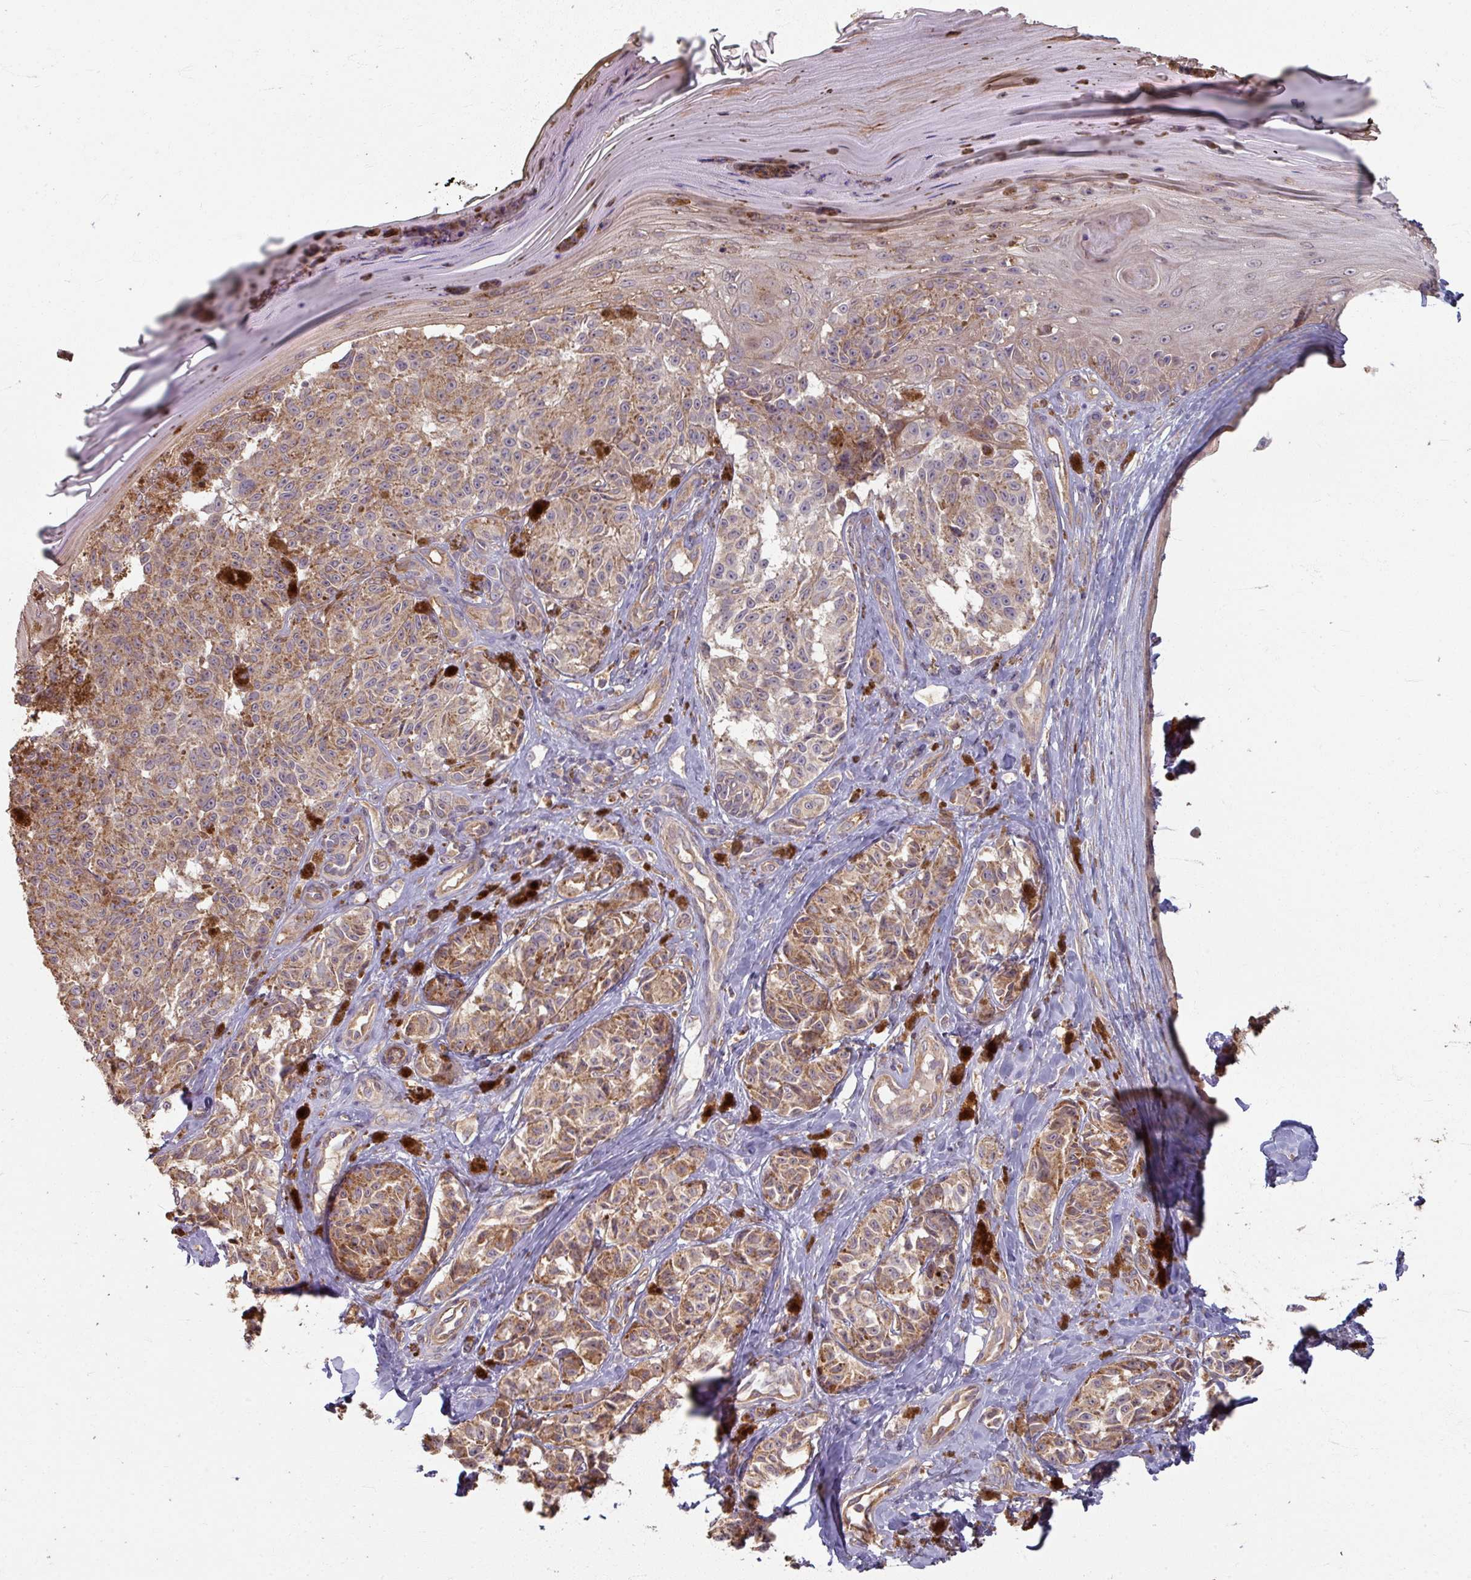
{"staining": {"intensity": "moderate", "quantity": ">75%", "location": "cytoplasmic/membranous"}, "tissue": "melanoma", "cell_type": "Tumor cells", "image_type": "cancer", "snomed": [{"axis": "morphology", "description": "Malignant melanoma, NOS"}, {"axis": "topography", "description": "Skin"}], "caption": "High-power microscopy captured an immunohistochemistry (IHC) histopathology image of malignant melanoma, revealing moderate cytoplasmic/membranous expression in approximately >75% of tumor cells. Ihc stains the protein in brown and the nuclei are stained blue.", "gene": "CCDC68", "patient": {"sex": "female", "age": 65}}